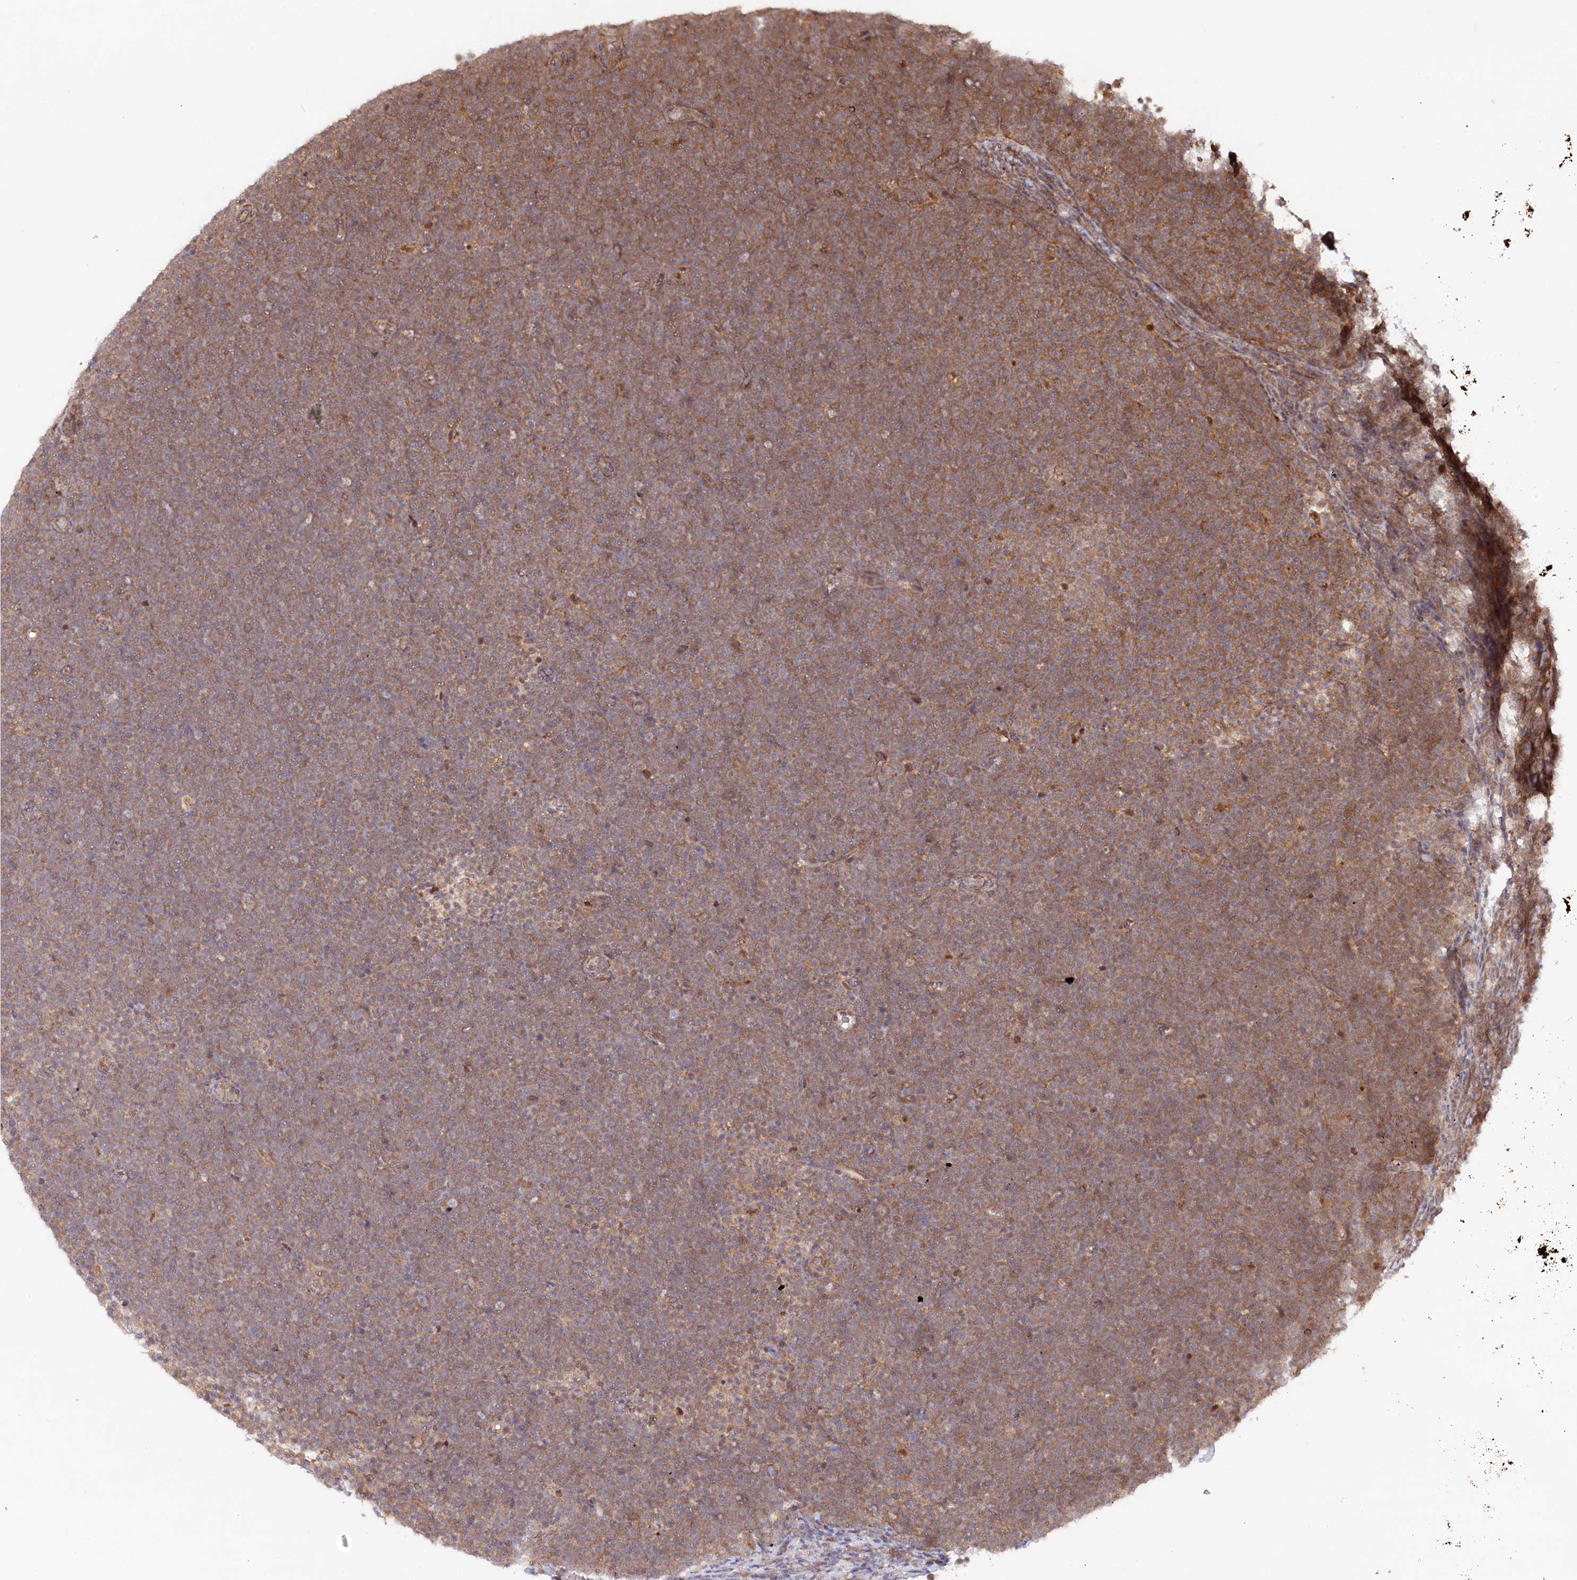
{"staining": {"intensity": "moderate", "quantity": "25%-75%", "location": "cytoplasmic/membranous"}, "tissue": "lymphoma", "cell_type": "Tumor cells", "image_type": "cancer", "snomed": [{"axis": "morphology", "description": "Malignant lymphoma, non-Hodgkin's type, High grade"}, {"axis": "topography", "description": "Lymph node"}], "caption": "The histopathology image demonstrates immunohistochemical staining of high-grade malignant lymphoma, non-Hodgkin's type. There is moderate cytoplasmic/membranous expression is seen in approximately 25%-75% of tumor cells.", "gene": "PSMA1", "patient": {"sex": "male", "age": 13}}